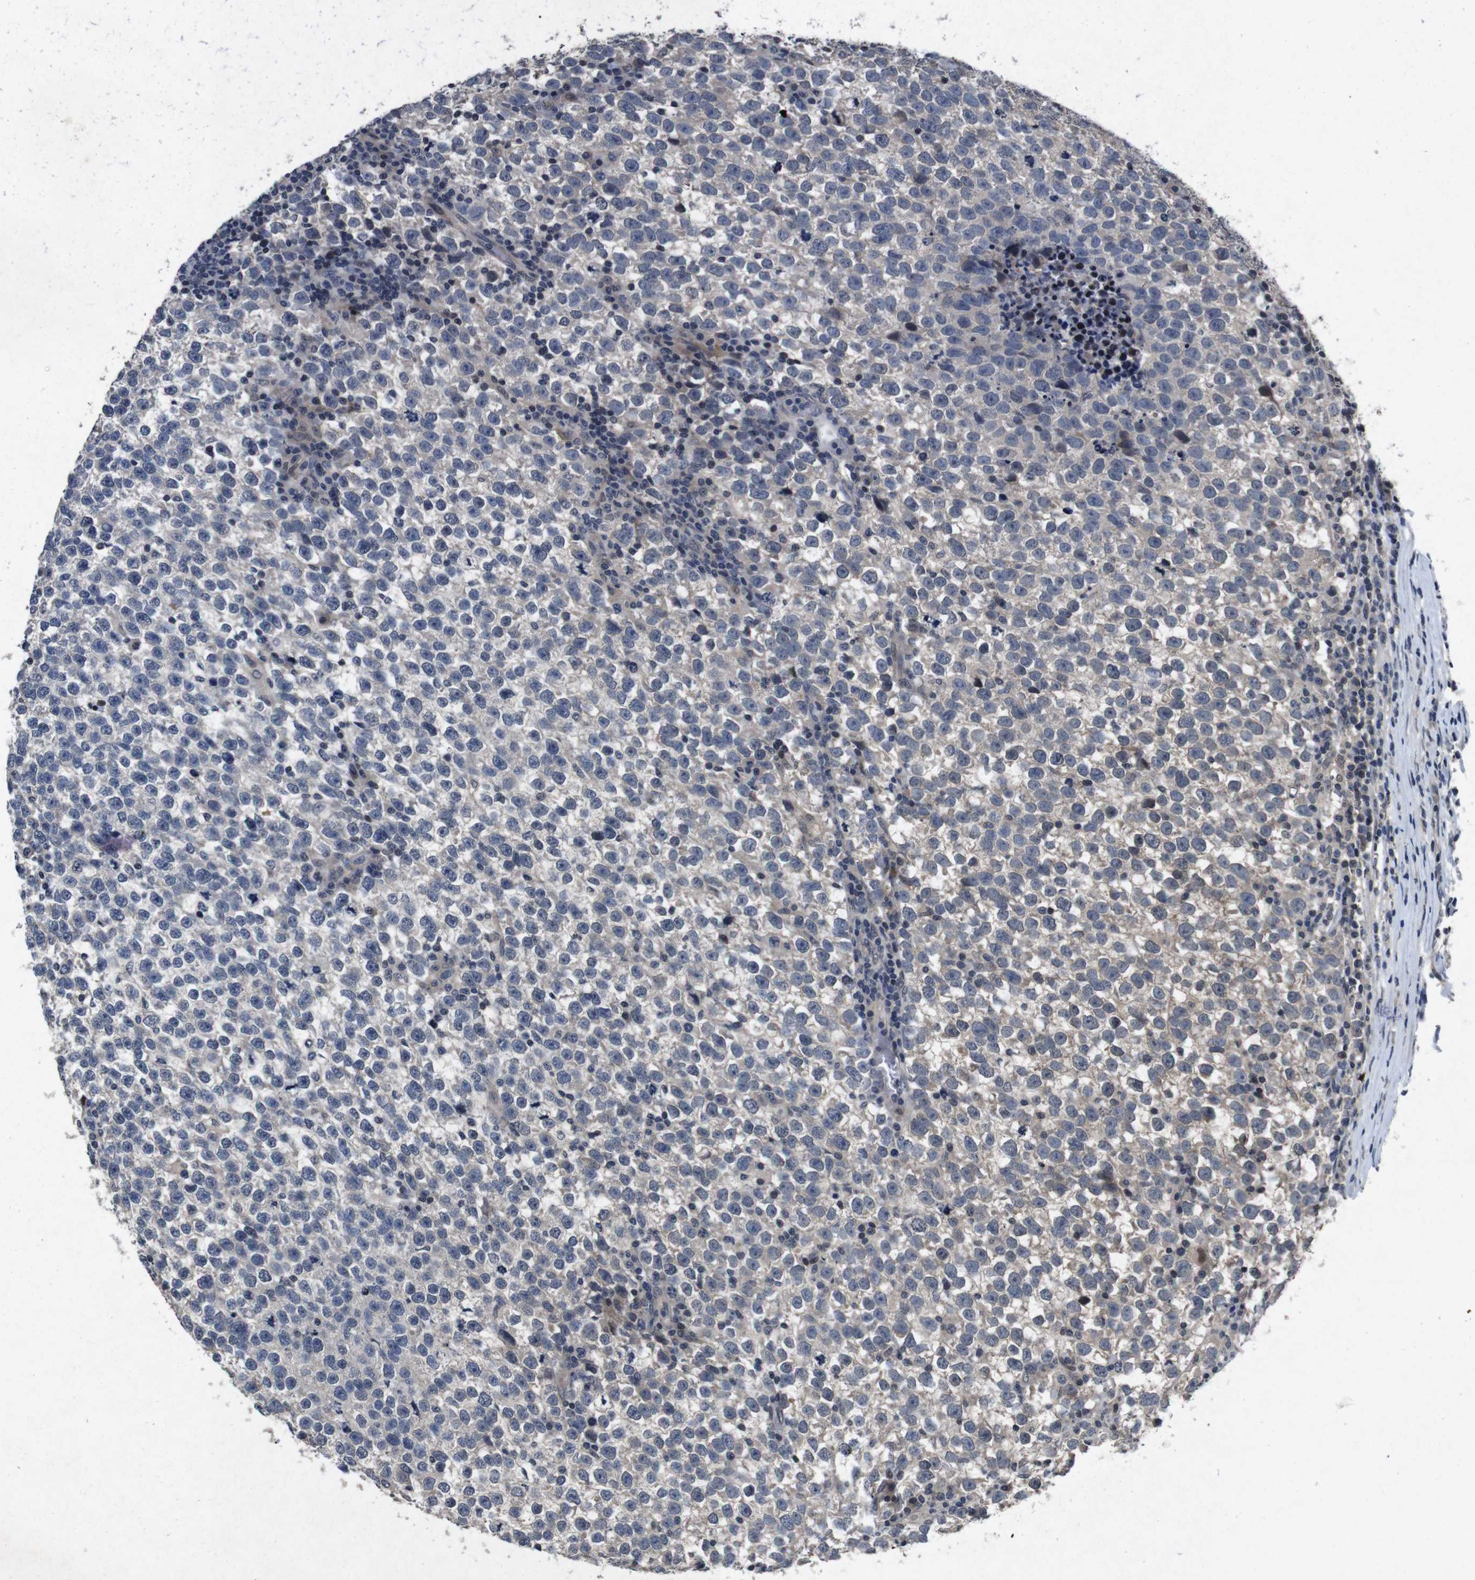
{"staining": {"intensity": "negative", "quantity": "none", "location": "none"}, "tissue": "testis cancer", "cell_type": "Tumor cells", "image_type": "cancer", "snomed": [{"axis": "morphology", "description": "Normal tissue, NOS"}, {"axis": "morphology", "description": "Seminoma, NOS"}, {"axis": "topography", "description": "Testis"}], "caption": "Human testis cancer (seminoma) stained for a protein using immunohistochemistry (IHC) shows no positivity in tumor cells.", "gene": "AKT3", "patient": {"sex": "male", "age": 43}}